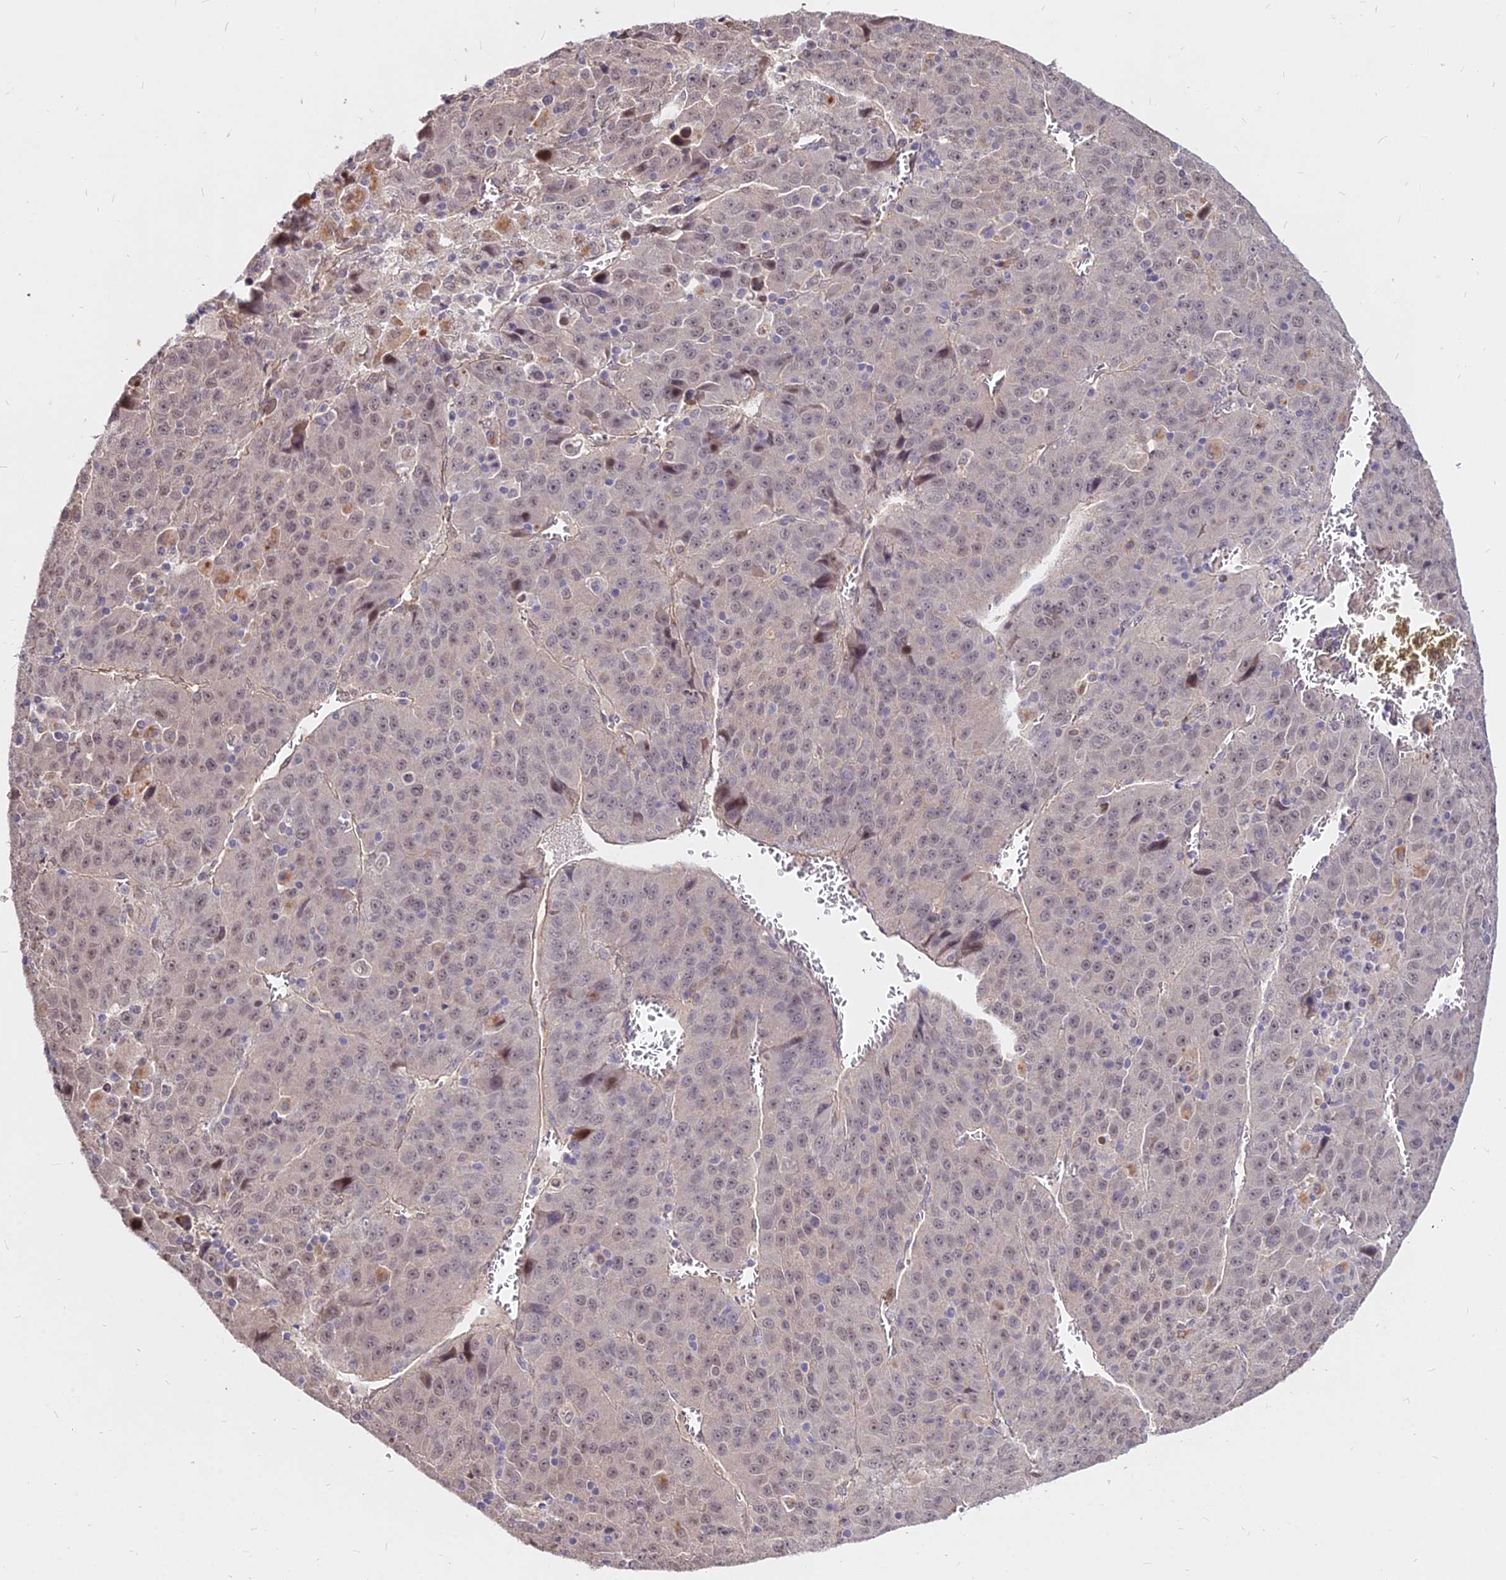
{"staining": {"intensity": "weak", "quantity": ">75%", "location": "nuclear"}, "tissue": "liver cancer", "cell_type": "Tumor cells", "image_type": "cancer", "snomed": [{"axis": "morphology", "description": "Carcinoma, Hepatocellular, NOS"}, {"axis": "topography", "description": "Liver"}], "caption": "A brown stain highlights weak nuclear positivity of a protein in liver cancer (hepatocellular carcinoma) tumor cells.", "gene": "C11orf68", "patient": {"sex": "female", "age": 53}}